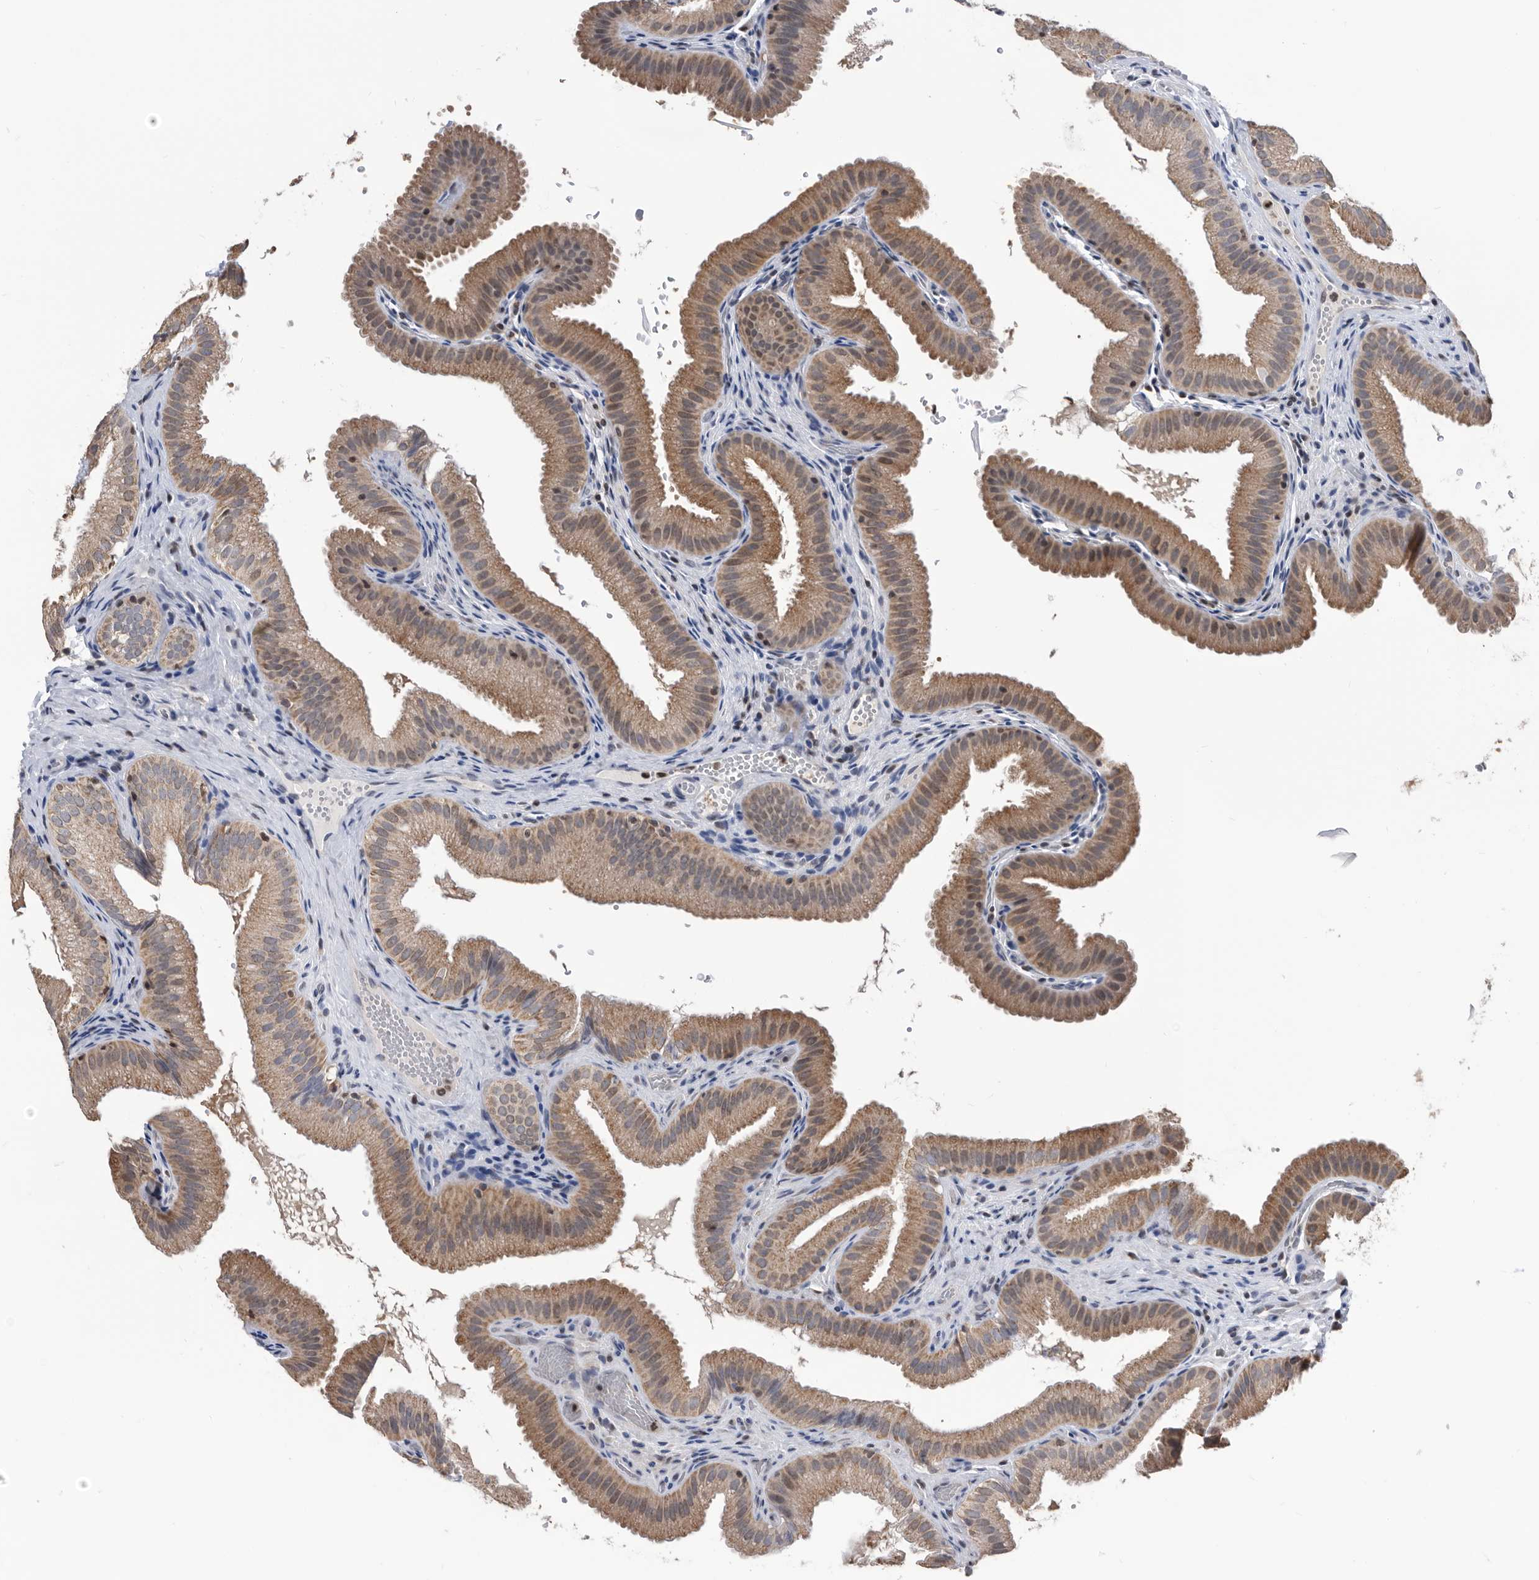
{"staining": {"intensity": "moderate", "quantity": ">75%", "location": "cytoplasmic/membranous"}, "tissue": "gallbladder", "cell_type": "Glandular cells", "image_type": "normal", "snomed": [{"axis": "morphology", "description": "Normal tissue, NOS"}, {"axis": "topography", "description": "Gallbladder"}], "caption": "Gallbladder stained with DAB (3,3'-diaminobenzidine) IHC displays medium levels of moderate cytoplasmic/membranous staining in approximately >75% of glandular cells.", "gene": "TSTD1", "patient": {"sex": "female", "age": 30}}